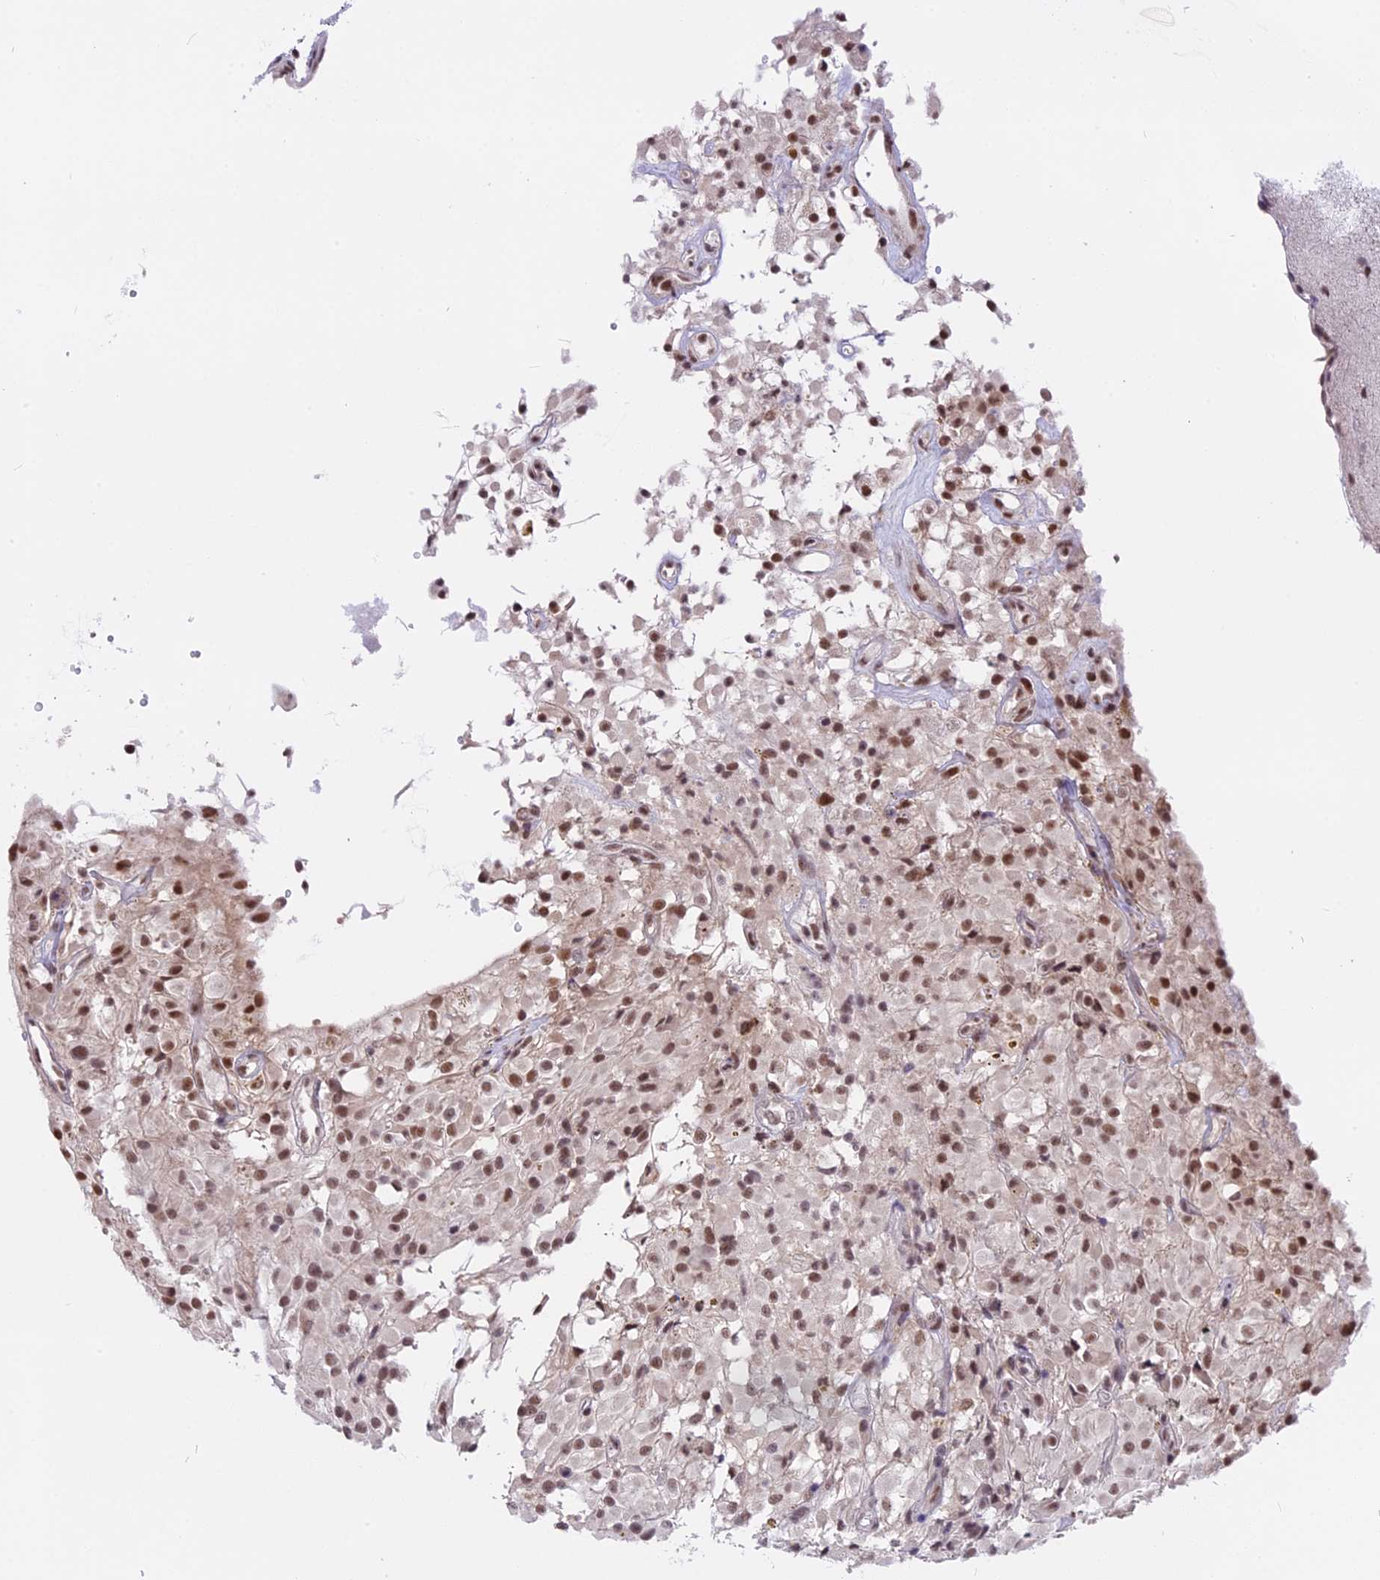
{"staining": {"intensity": "moderate", "quantity": ">75%", "location": "nuclear"}, "tissue": "glioma", "cell_type": "Tumor cells", "image_type": "cancer", "snomed": [{"axis": "morphology", "description": "Glioma, malignant, High grade"}, {"axis": "topography", "description": "Brain"}], "caption": "Immunohistochemical staining of human malignant glioma (high-grade) exhibits medium levels of moderate nuclear positivity in approximately >75% of tumor cells.", "gene": "TADA3", "patient": {"sex": "female", "age": 59}}